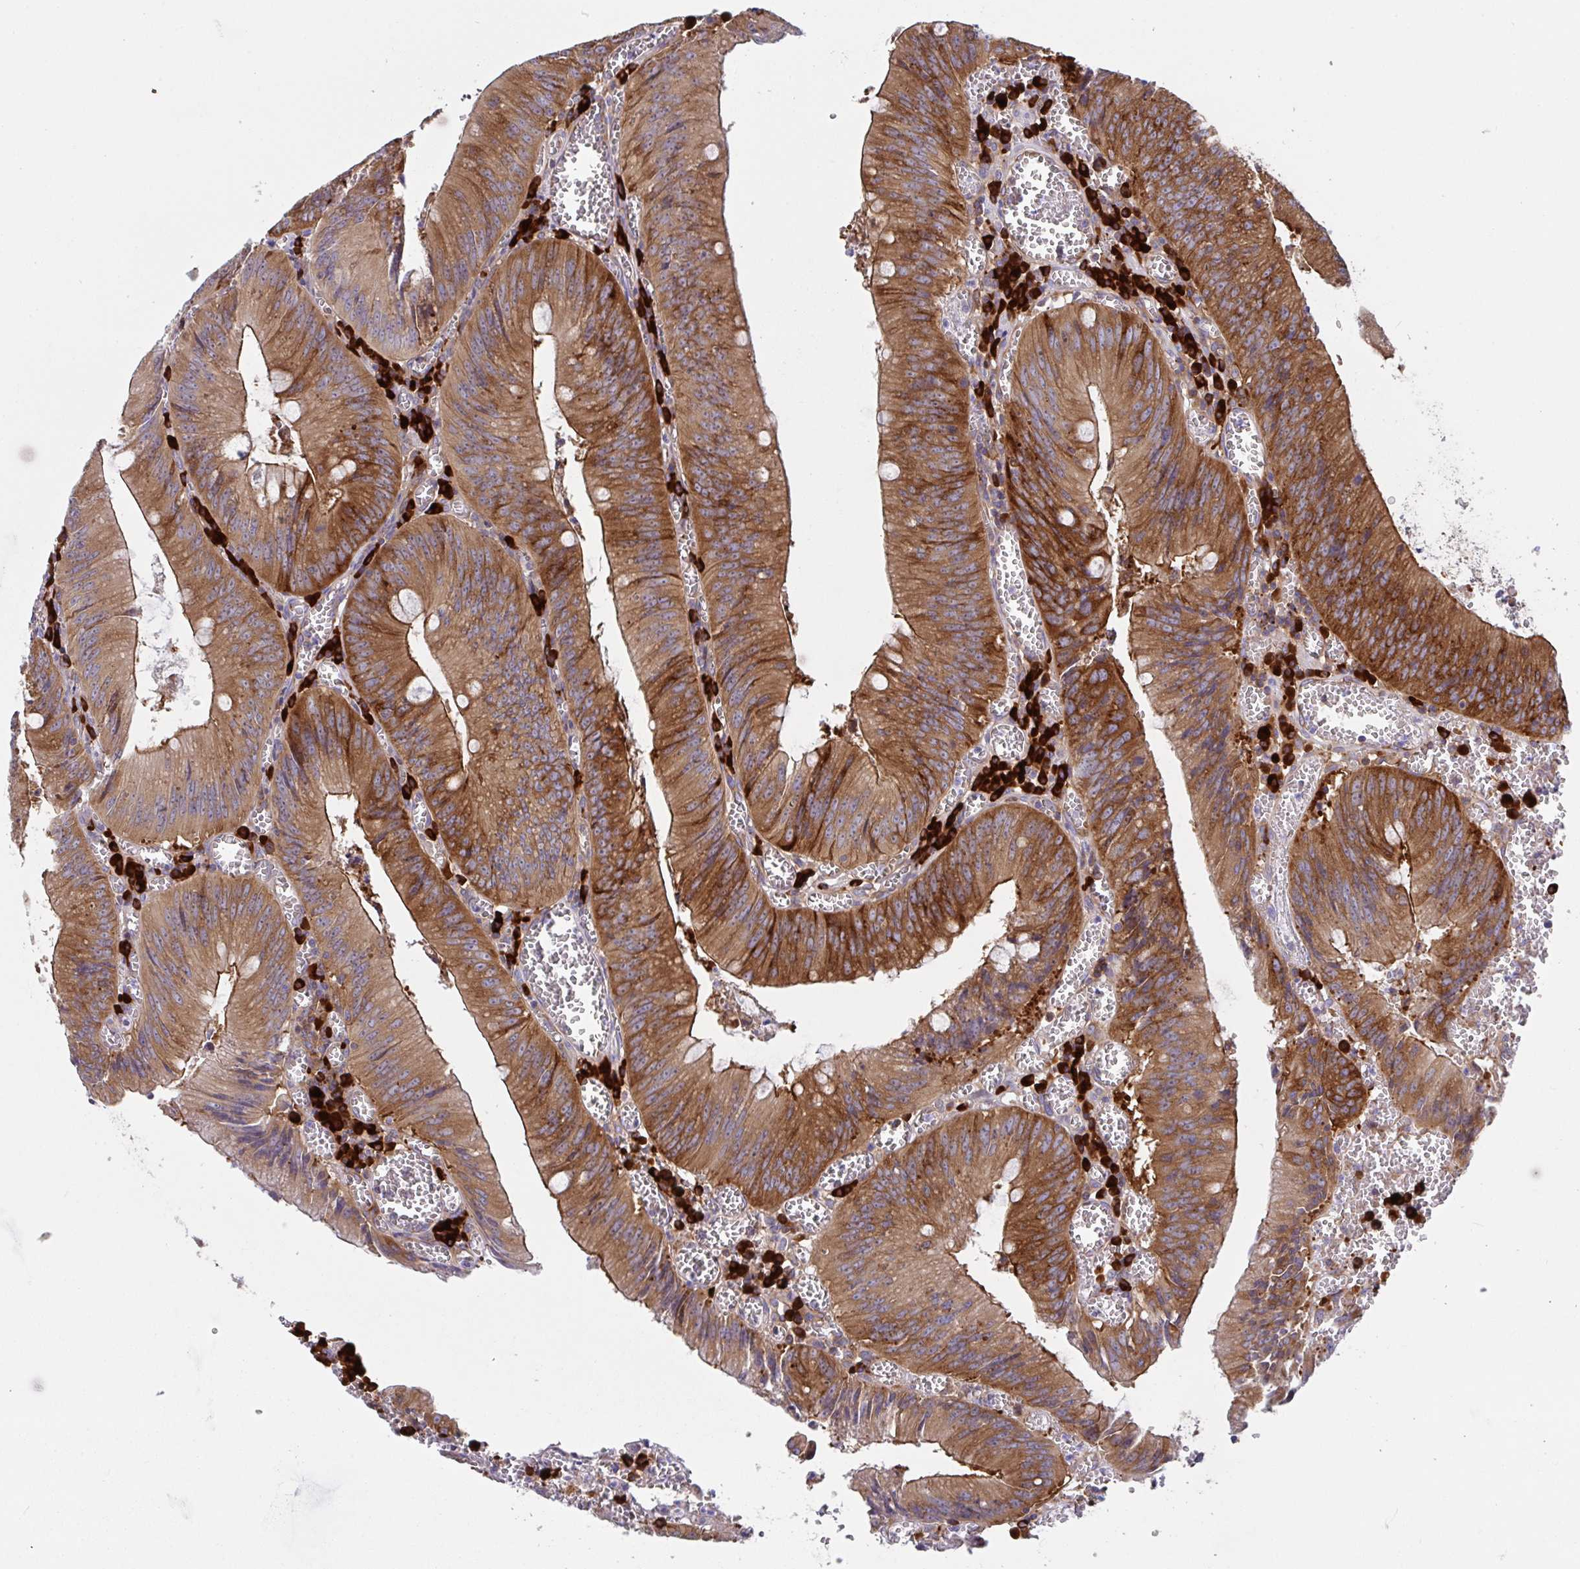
{"staining": {"intensity": "moderate", "quantity": ">75%", "location": "cytoplasmic/membranous"}, "tissue": "colorectal cancer", "cell_type": "Tumor cells", "image_type": "cancer", "snomed": [{"axis": "morphology", "description": "Adenocarcinoma, NOS"}, {"axis": "topography", "description": "Rectum"}], "caption": "DAB (3,3'-diaminobenzidine) immunohistochemical staining of human colorectal cancer demonstrates moderate cytoplasmic/membranous protein positivity in approximately >75% of tumor cells. Using DAB (3,3'-diaminobenzidine) (brown) and hematoxylin (blue) stains, captured at high magnification using brightfield microscopy.", "gene": "YARS2", "patient": {"sex": "female", "age": 81}}